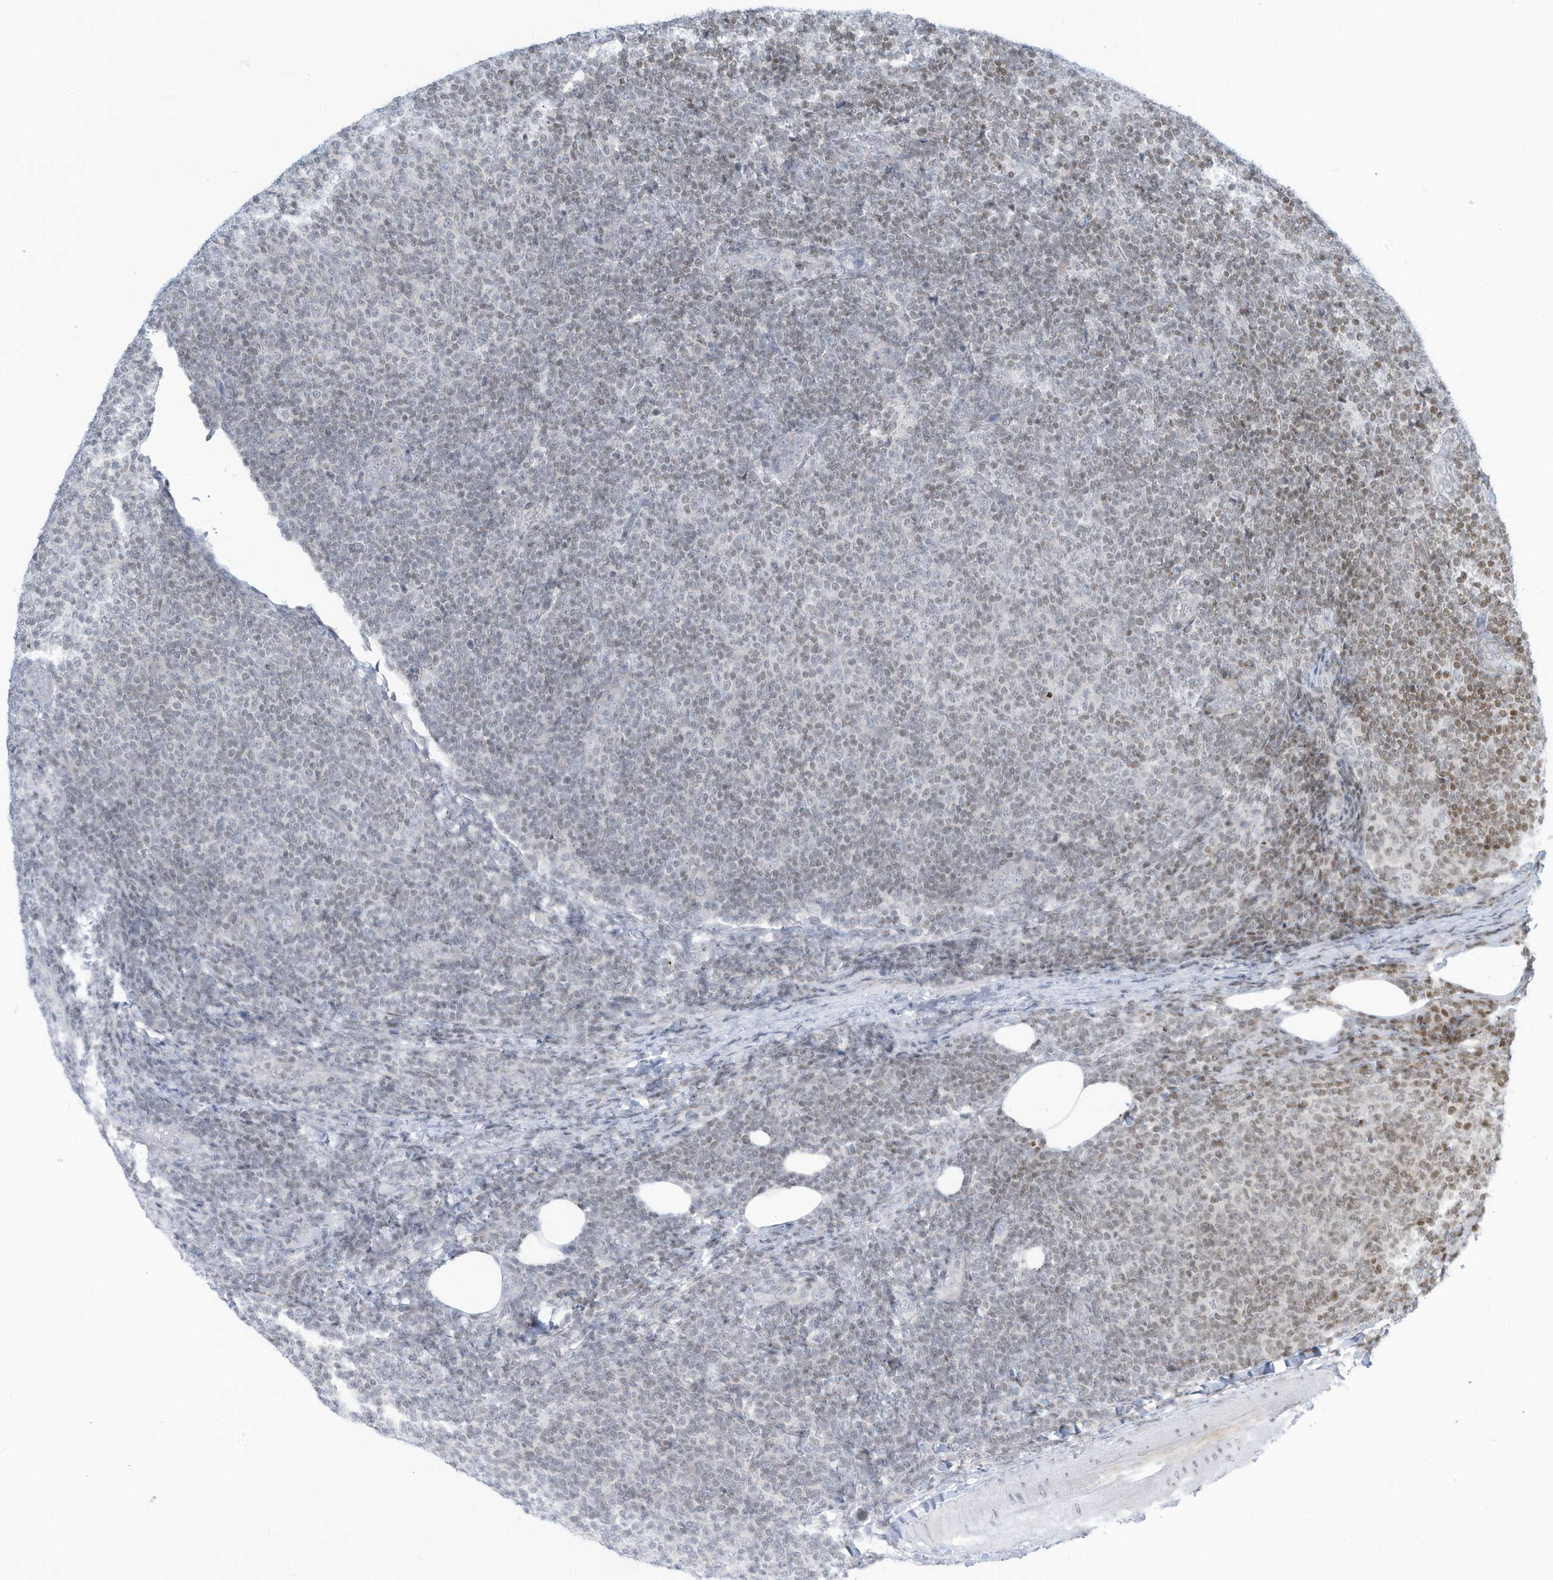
{"staining": {"intensity": "weak", "quantity": "<25%", "location": "nuclear"}, "tissue": "lymphoma", "cell_type": "Tumor cells", "image_type": "cancer", "snomed": [{"axis": "morphology", "description": "Malignant lymphoma, non-Hodgkin's type, Low grade"}, {"axis": "topography", "description": "Lymph node"}], "caption": "IHC micrograph of neoplastic tissue: human lymphoma stained with DAB reveals no significant protein expression in tumor cells.", "gene": "ADI1", "patient": {"sex": "male", "age": 66}}